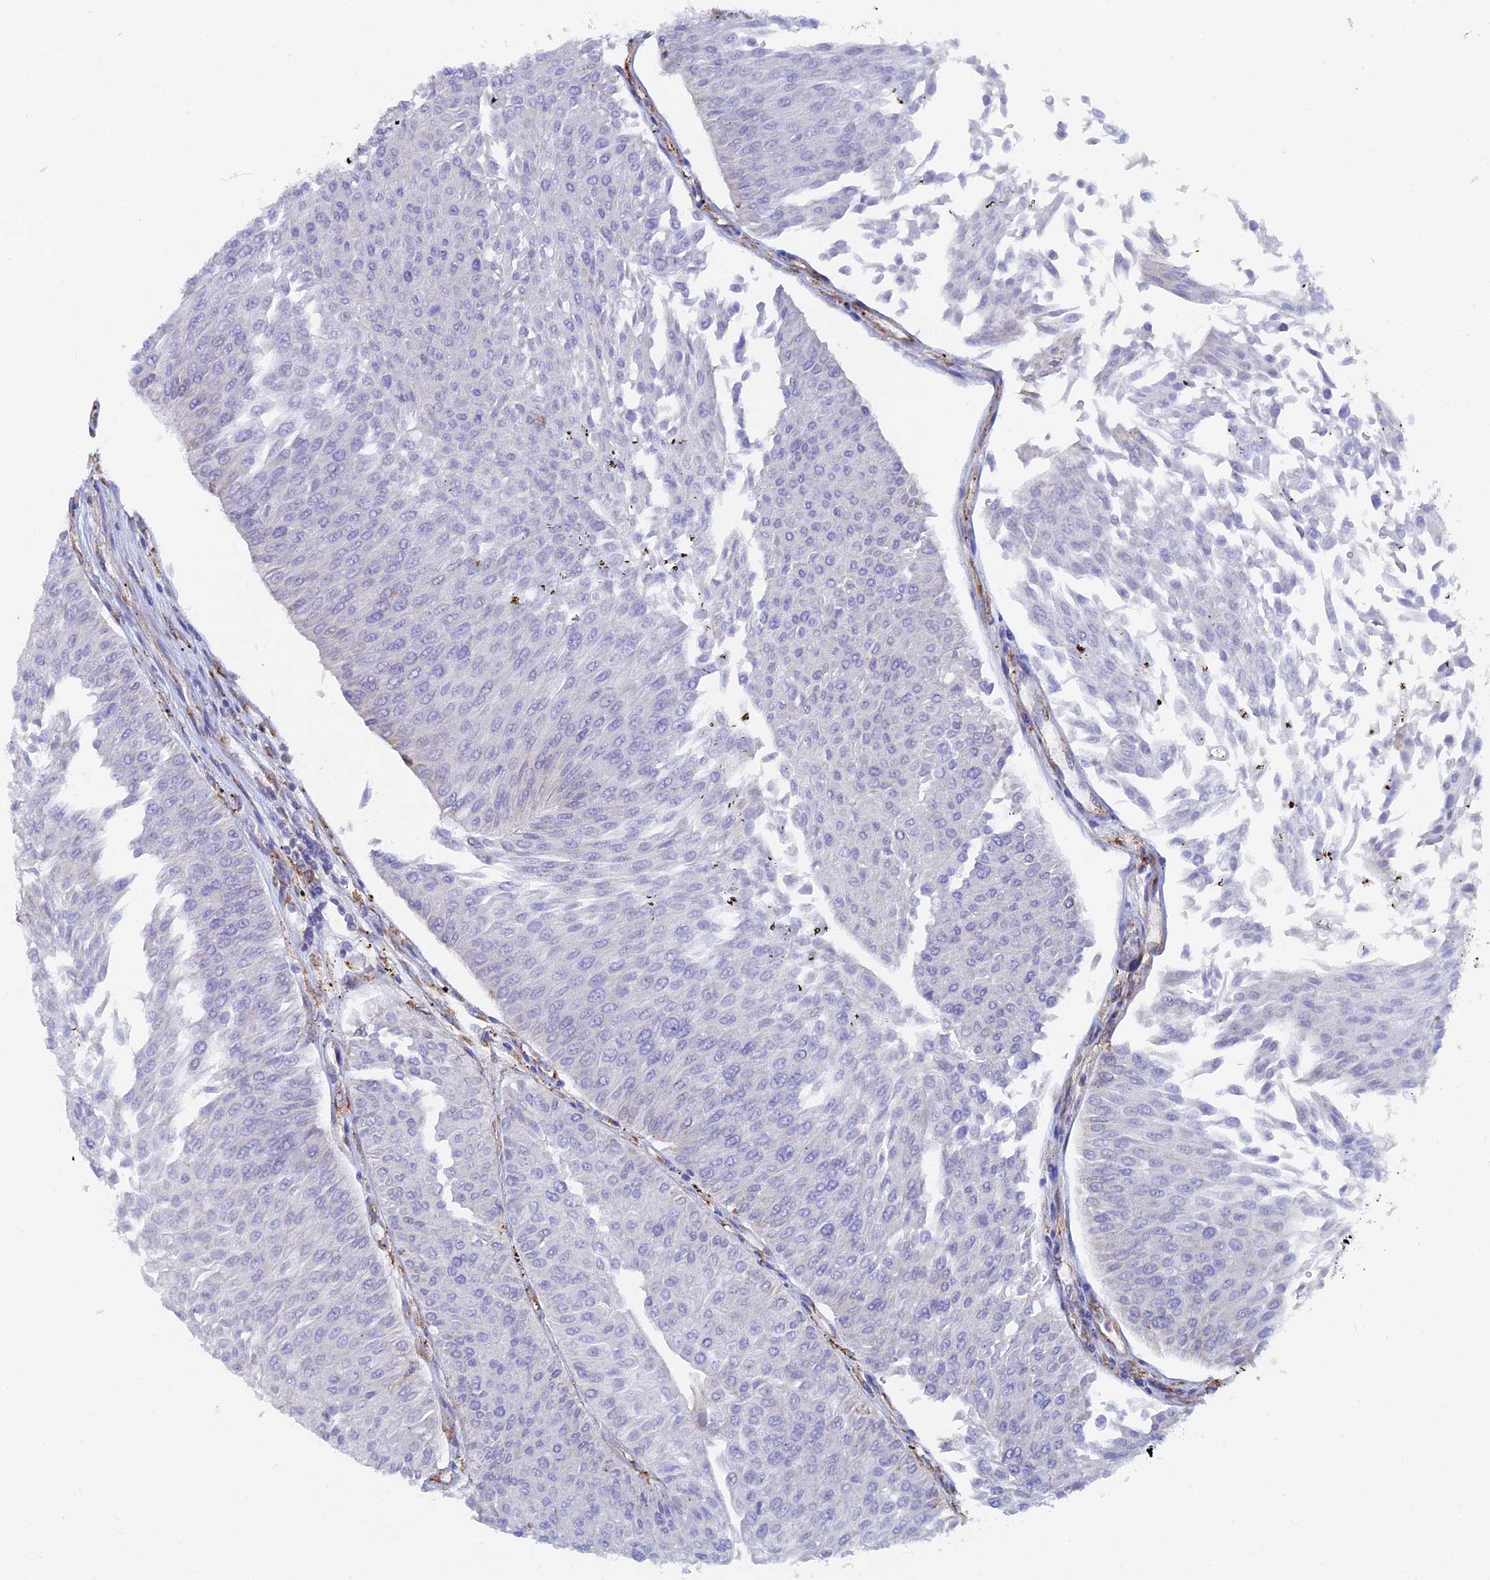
{"staining": {"intensity": "negative", "quantity": "none", "location": "none"}, "tissue": "urothelial cancer", "cell_type": "Tumor cells", "image_type": "cancer", "snomed": [{"axis": "morphology", "description": "Urothelial carcinoma, Low grade"}, {"axis": "topography", "description": "Urinary bladder"}], "caption": "A high-resolution photomicrograph shows immunohistochemistry staining of urothelial cancer, which demonstrates no significant positivity in tumor cells.", "gene": "WDR35", "patient": {"sex": "male", "age": 67}}